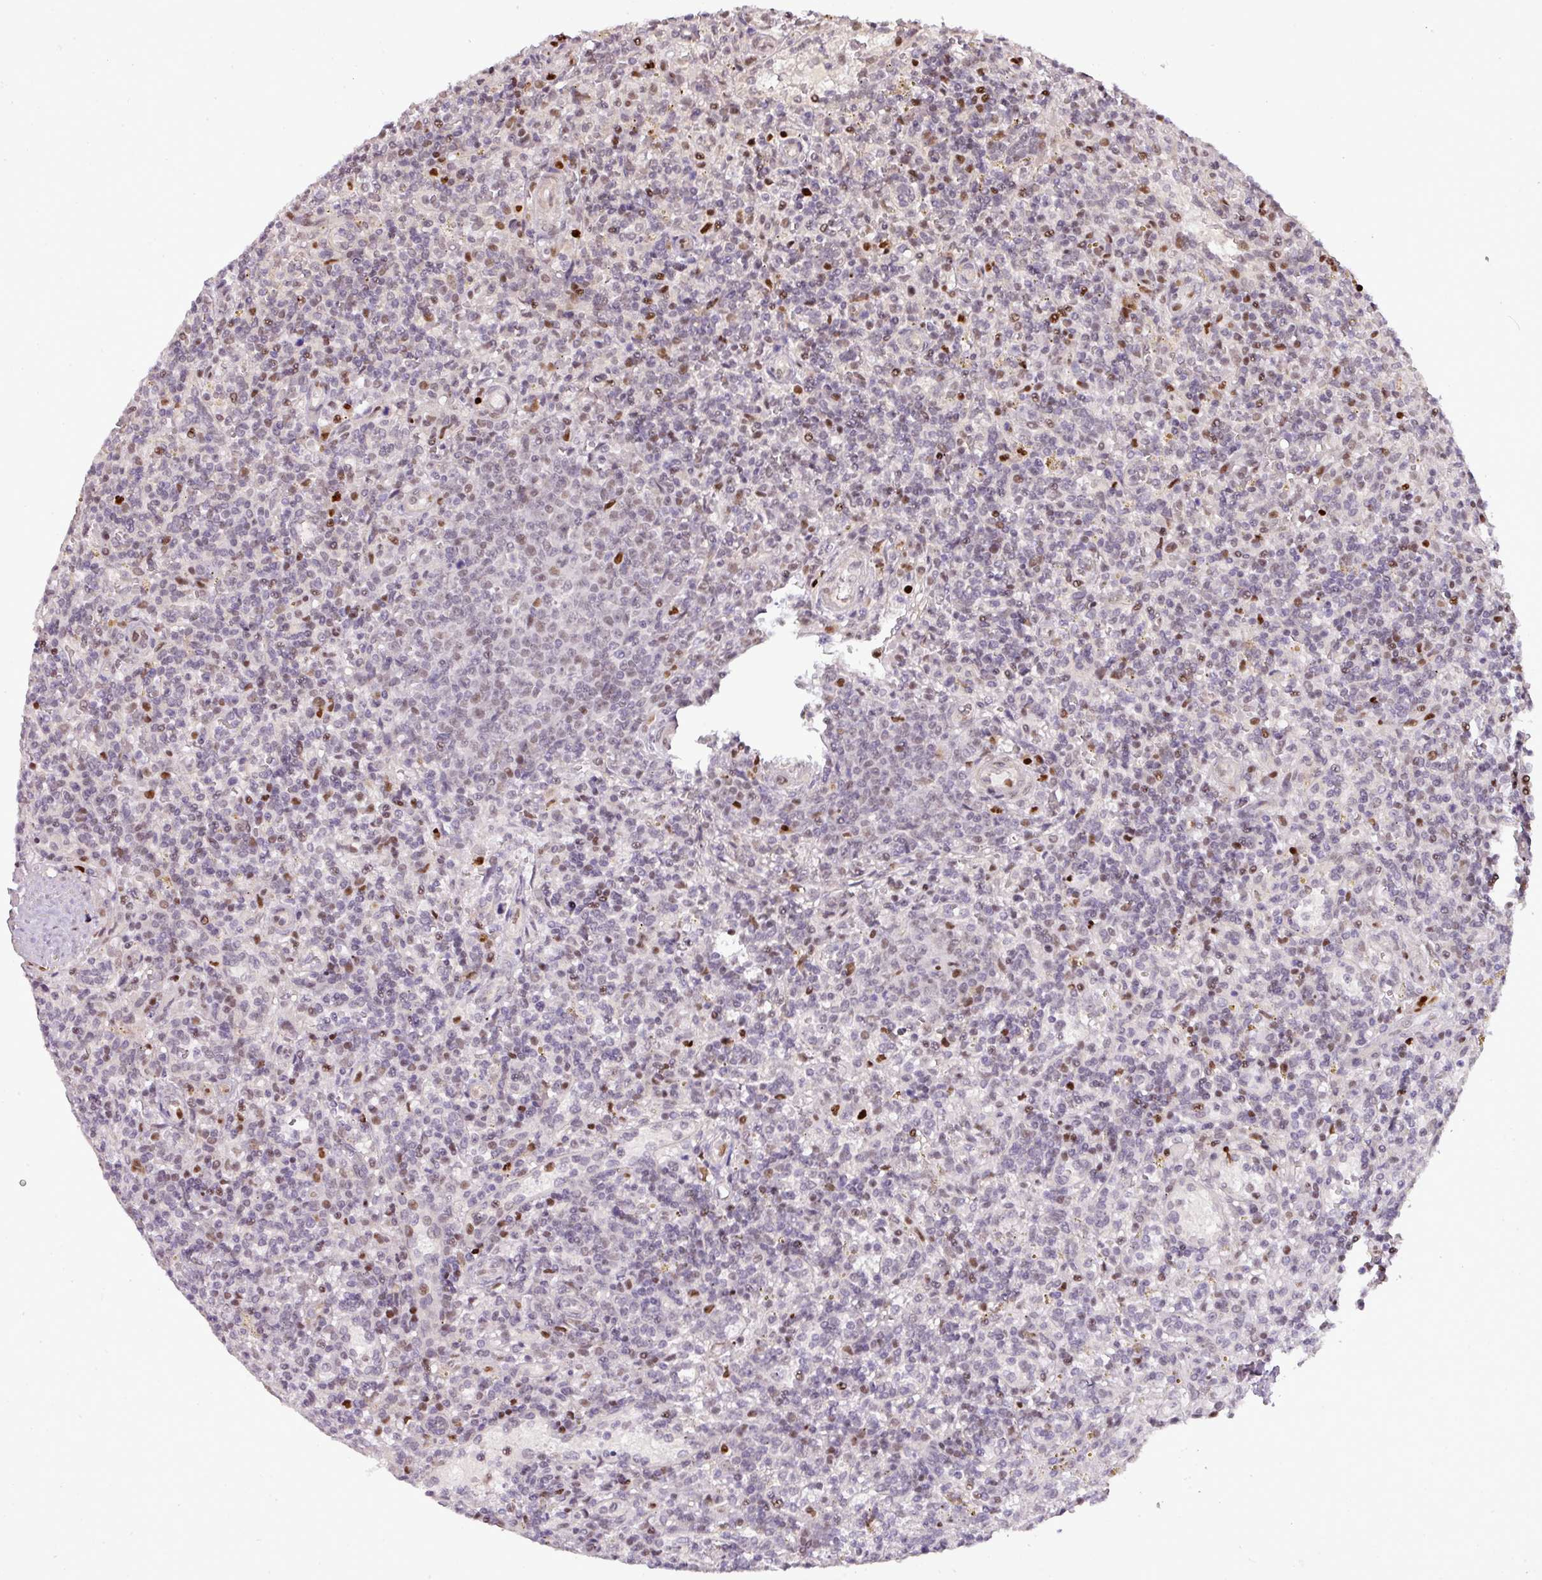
{"staining": {"intensity": "moderate", "quantity": "<25%", "location": "nuclear"}, "tissue": "lymphoma", "cell_type": "Tumor cells", "image_type": "cancer", "snomed": [{"axis": "morphology", "description": "Malignant lymphoma, non-Hodgkin's type, Low grade"}, {"axis": "topography", "description": "Spleen"}], "caption": "Brown immunohistochemical staining in malignant lymphoma, non-Hodgkin's type (low-grade) exhibits moderate nuclear staining in approximately <25% of tumor cells.", "gene": "MYSM1", "patient": {"sex": "male", "age": 67}}